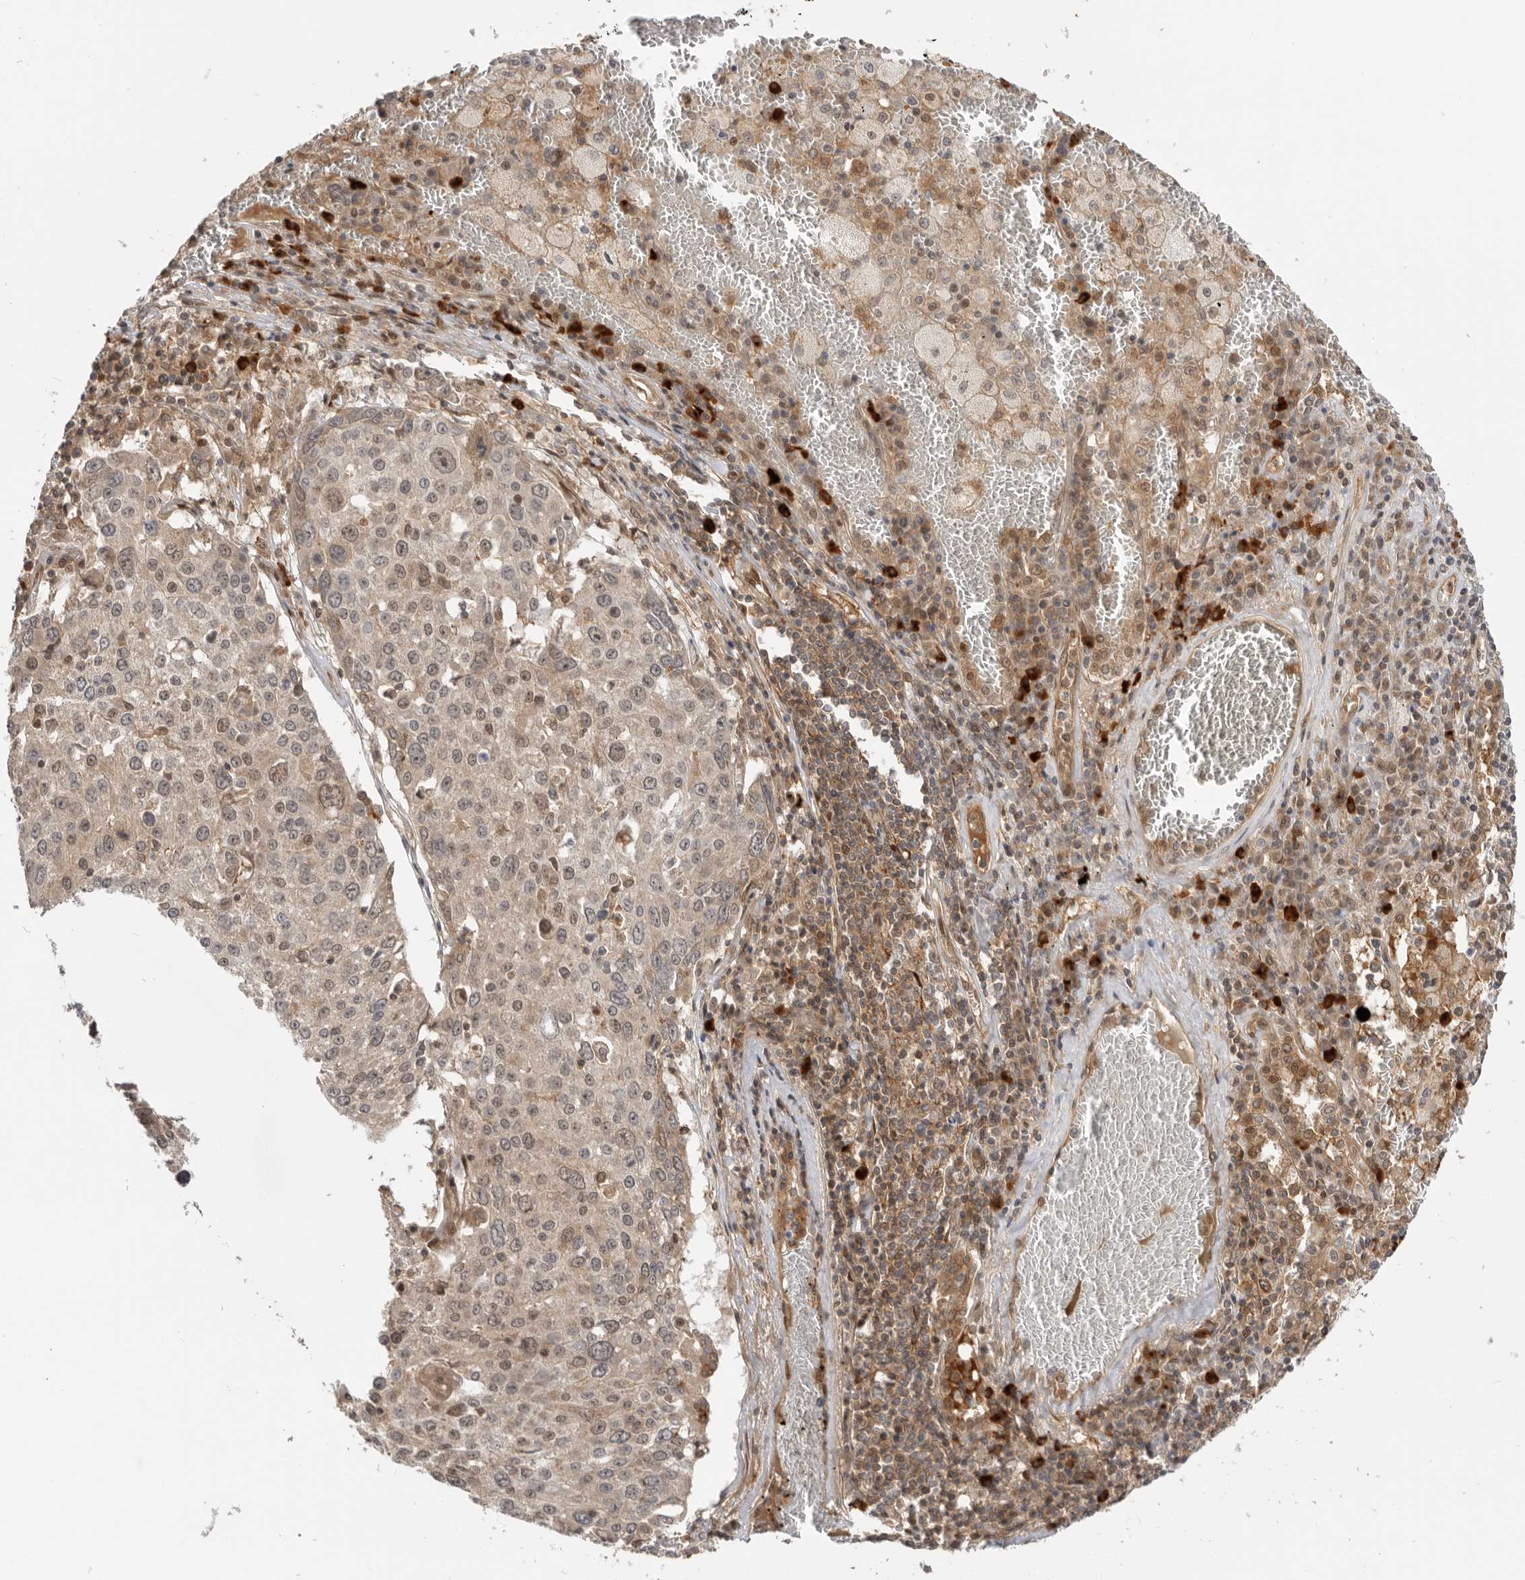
{"staining": {"intensity": "weak", "quantity": "<25%", "location": "nuclear"}, "tissue": "lung cancer", "cell_type": "Tumor cells", "image_type": "cancer", "snomed": [{"axis": "morphology", "description": "Squamous cell carcinoma, NOS"}, {"axis": "topography", "description": "Lung"}], "caption": "Micrograph shows no protein staining in tumor cells of squamous cell carcinoma (lung) tissue. Nuclei are stained in blue.", "gene": "DCAF8", "patient": {"sex": "male", "age": 65}}